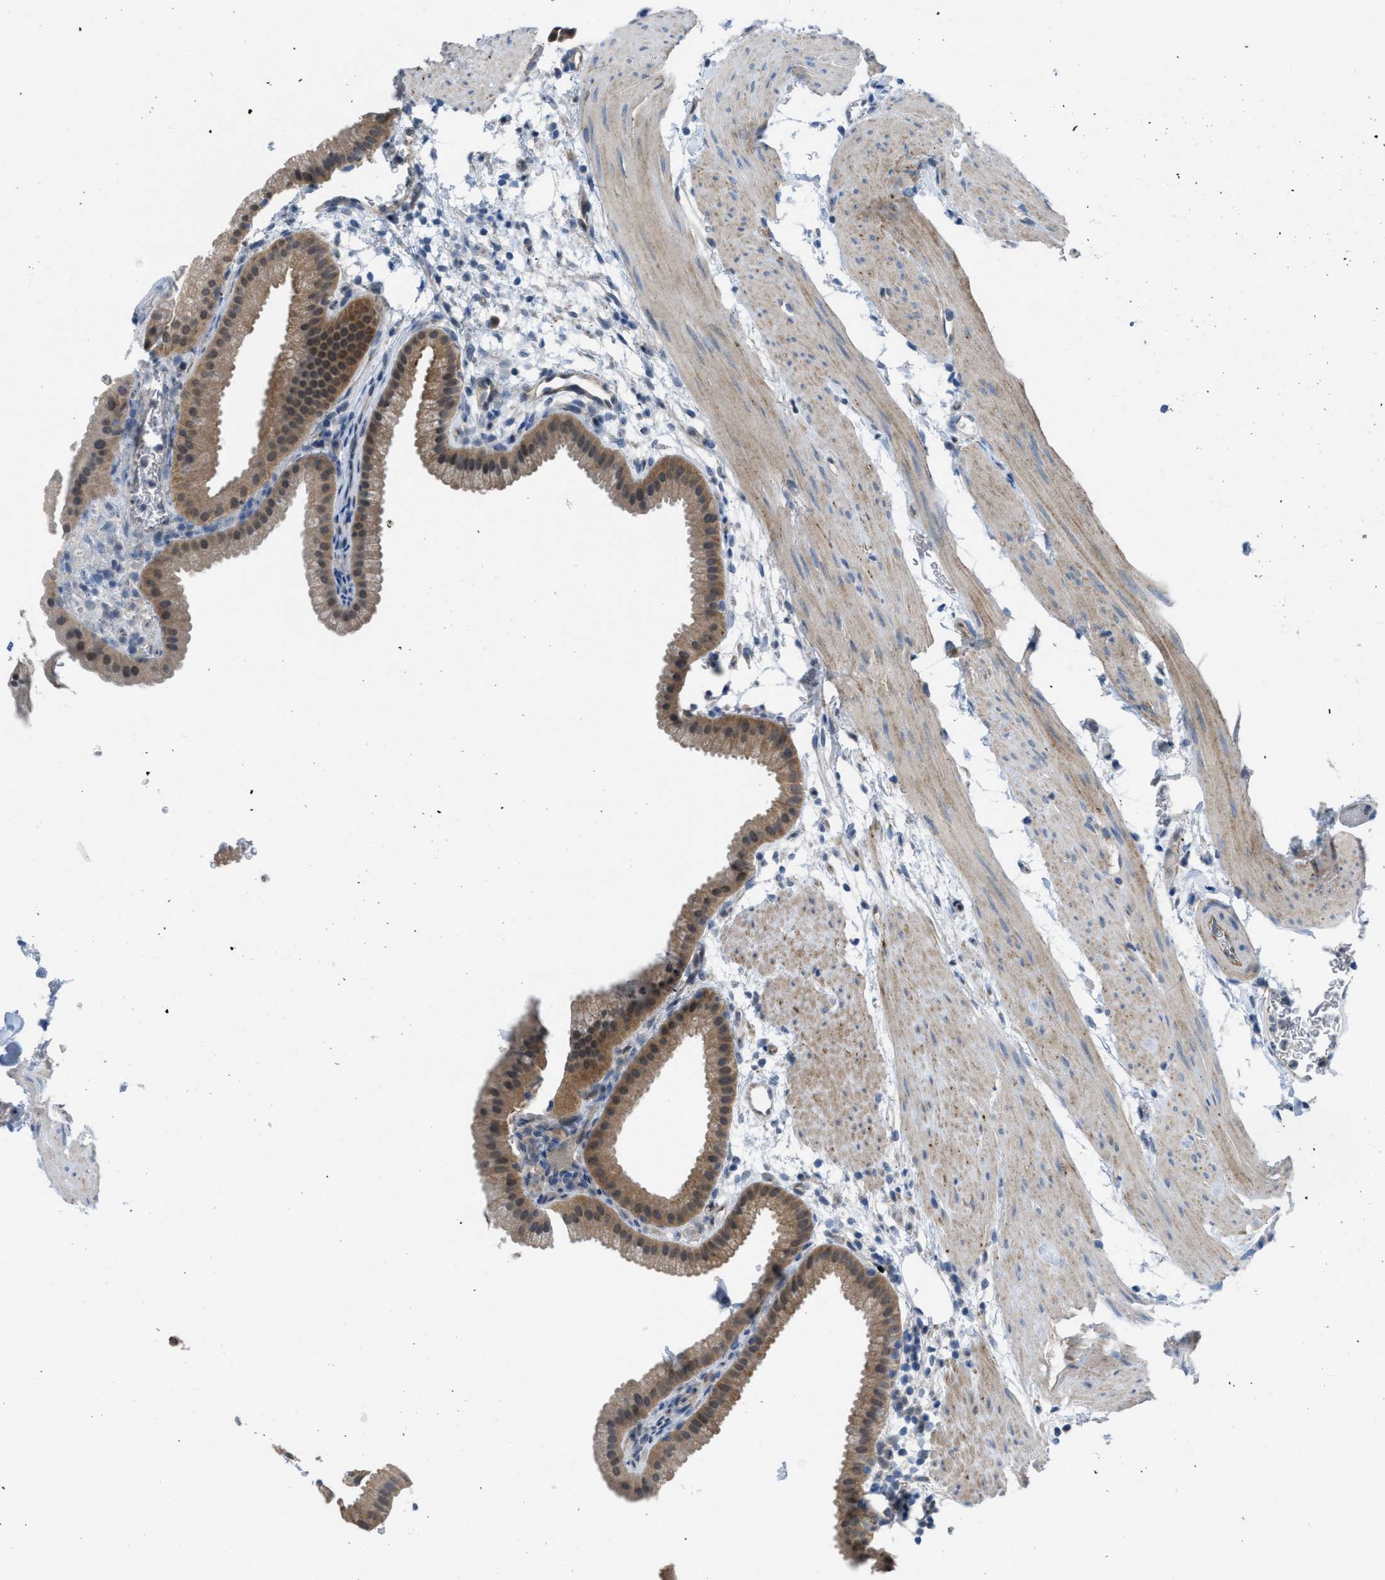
{"staining": {"intensity": "moderate", "quantity": ">75%", "location": "cytoplasmic/membranous,nuclear"}, "tissue": "gallbladder", "cell_type": "Glandular cells", "image_type": "normal", "snomed": [{"axis": "morphology", "description": "Normal tissue, NOS"}, {"axis": "topography", "description": "Gallbladder"}], "caption": "DAB immunohistochemical staining of unremarkable human gallbladder reveals moderate cytoplasmic/membranous,nuclear protein staining in approximately >75% of glandular cells. (brown staining indicates protein expression, while blue staining denotes nuclei).", "gene": "BAZ2B", "patient": {"sex": "female", "age": 64}}